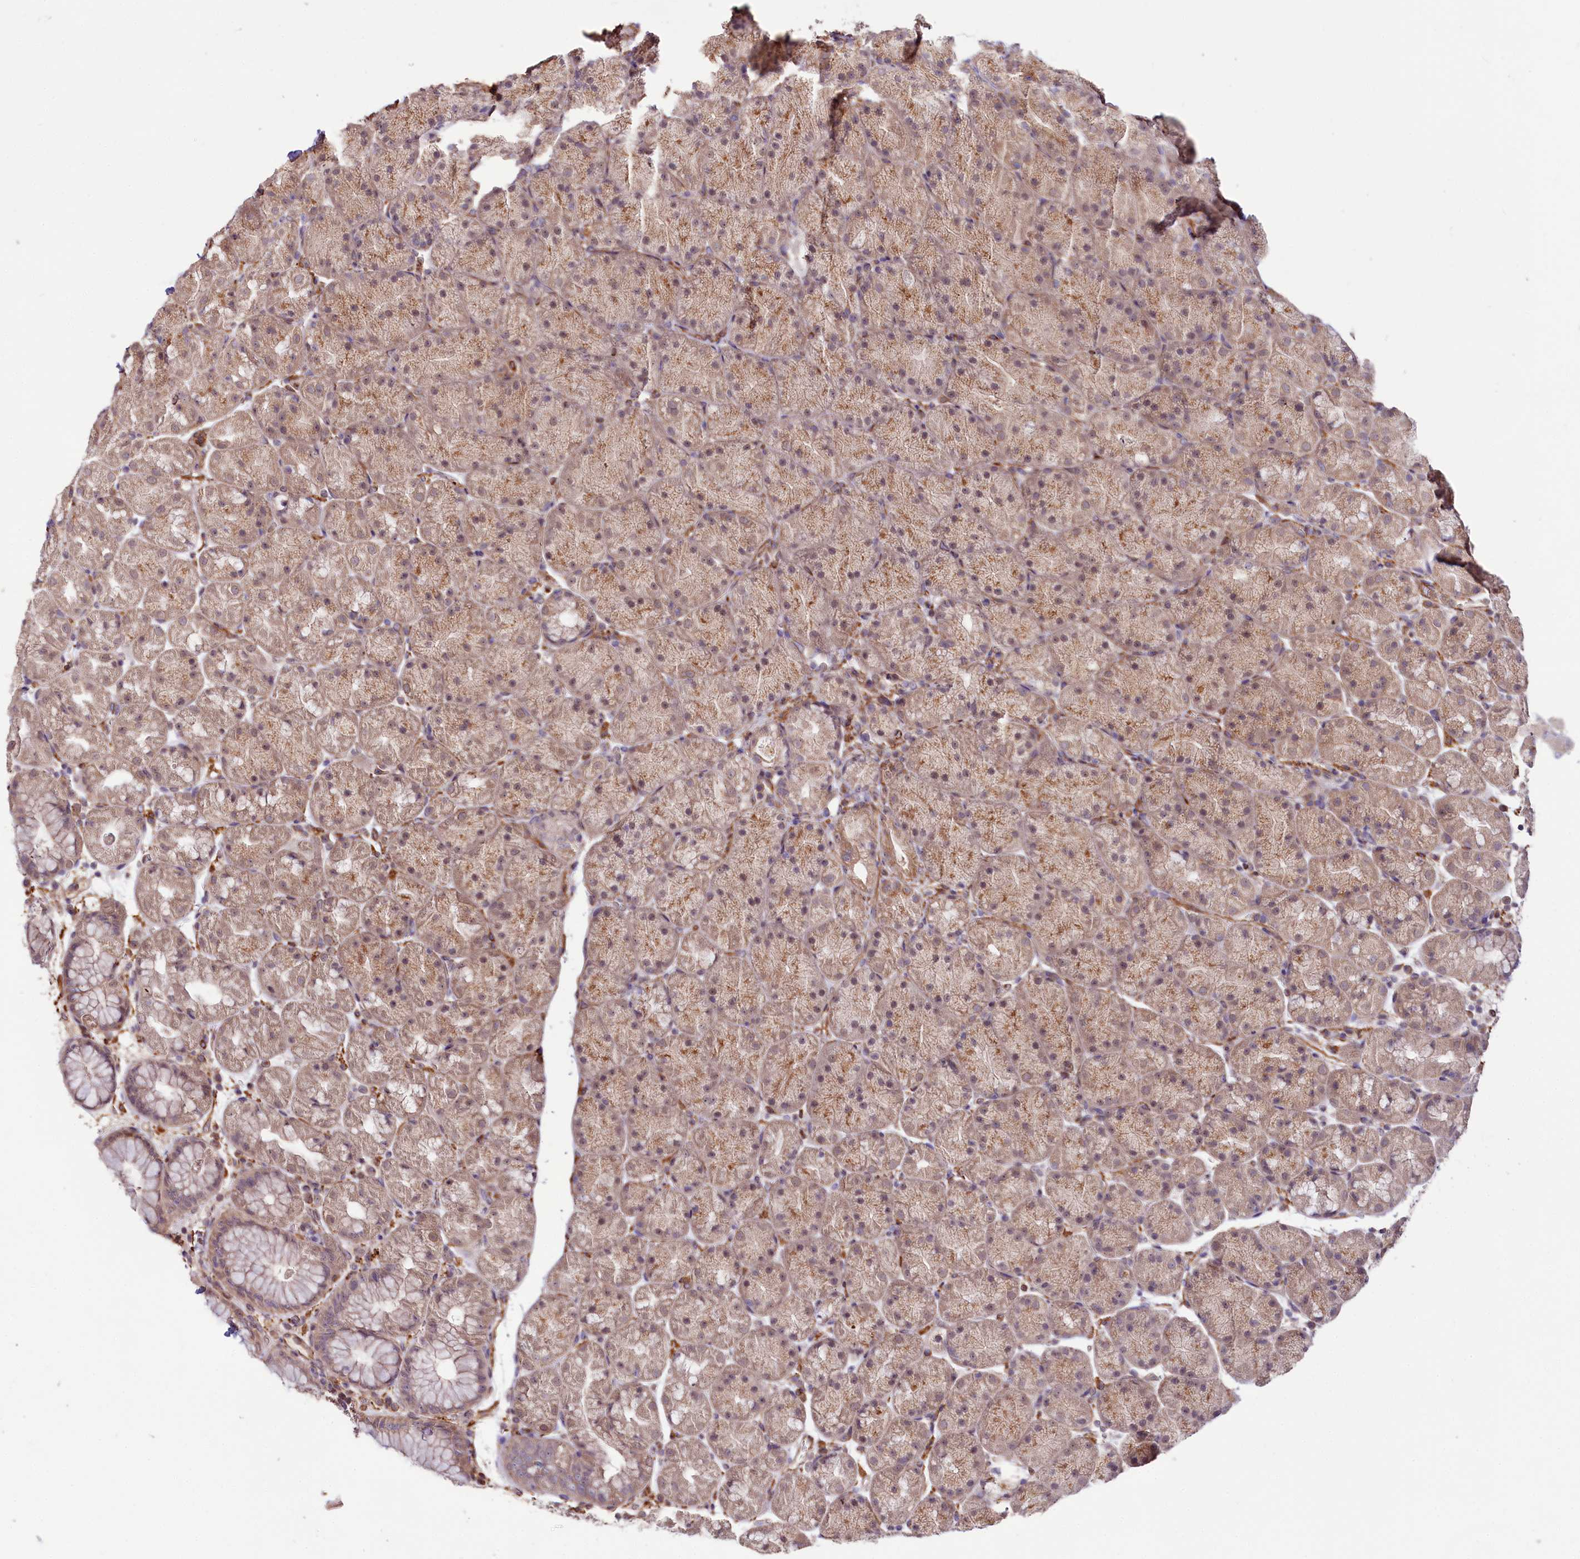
{"staining": {"intensity": "moderate", "quantity": ">75%", "location": "cytoplasmic/membranous"}, "tissue": "stomach", "cell_type": "Glandular cells", "image_type": "normal", "snomed": [{"axis": "morphology", "description": "Normal tissue, NOS"}, {"axis": "topography", "description": "Stomach, upper"}, {"axis": "topography", "description": "Stomach, lower"}], "caption": "Immunohistochemistry (IHC) histopathology image of unremarkable stomach stained for a protein (brown), which shows medium levels of moderate cytoplasmic/membranous staining in approximately >75% of glandular cells.", "gene": "TTC12", "patient": {"sex": "male", "age": 67}}